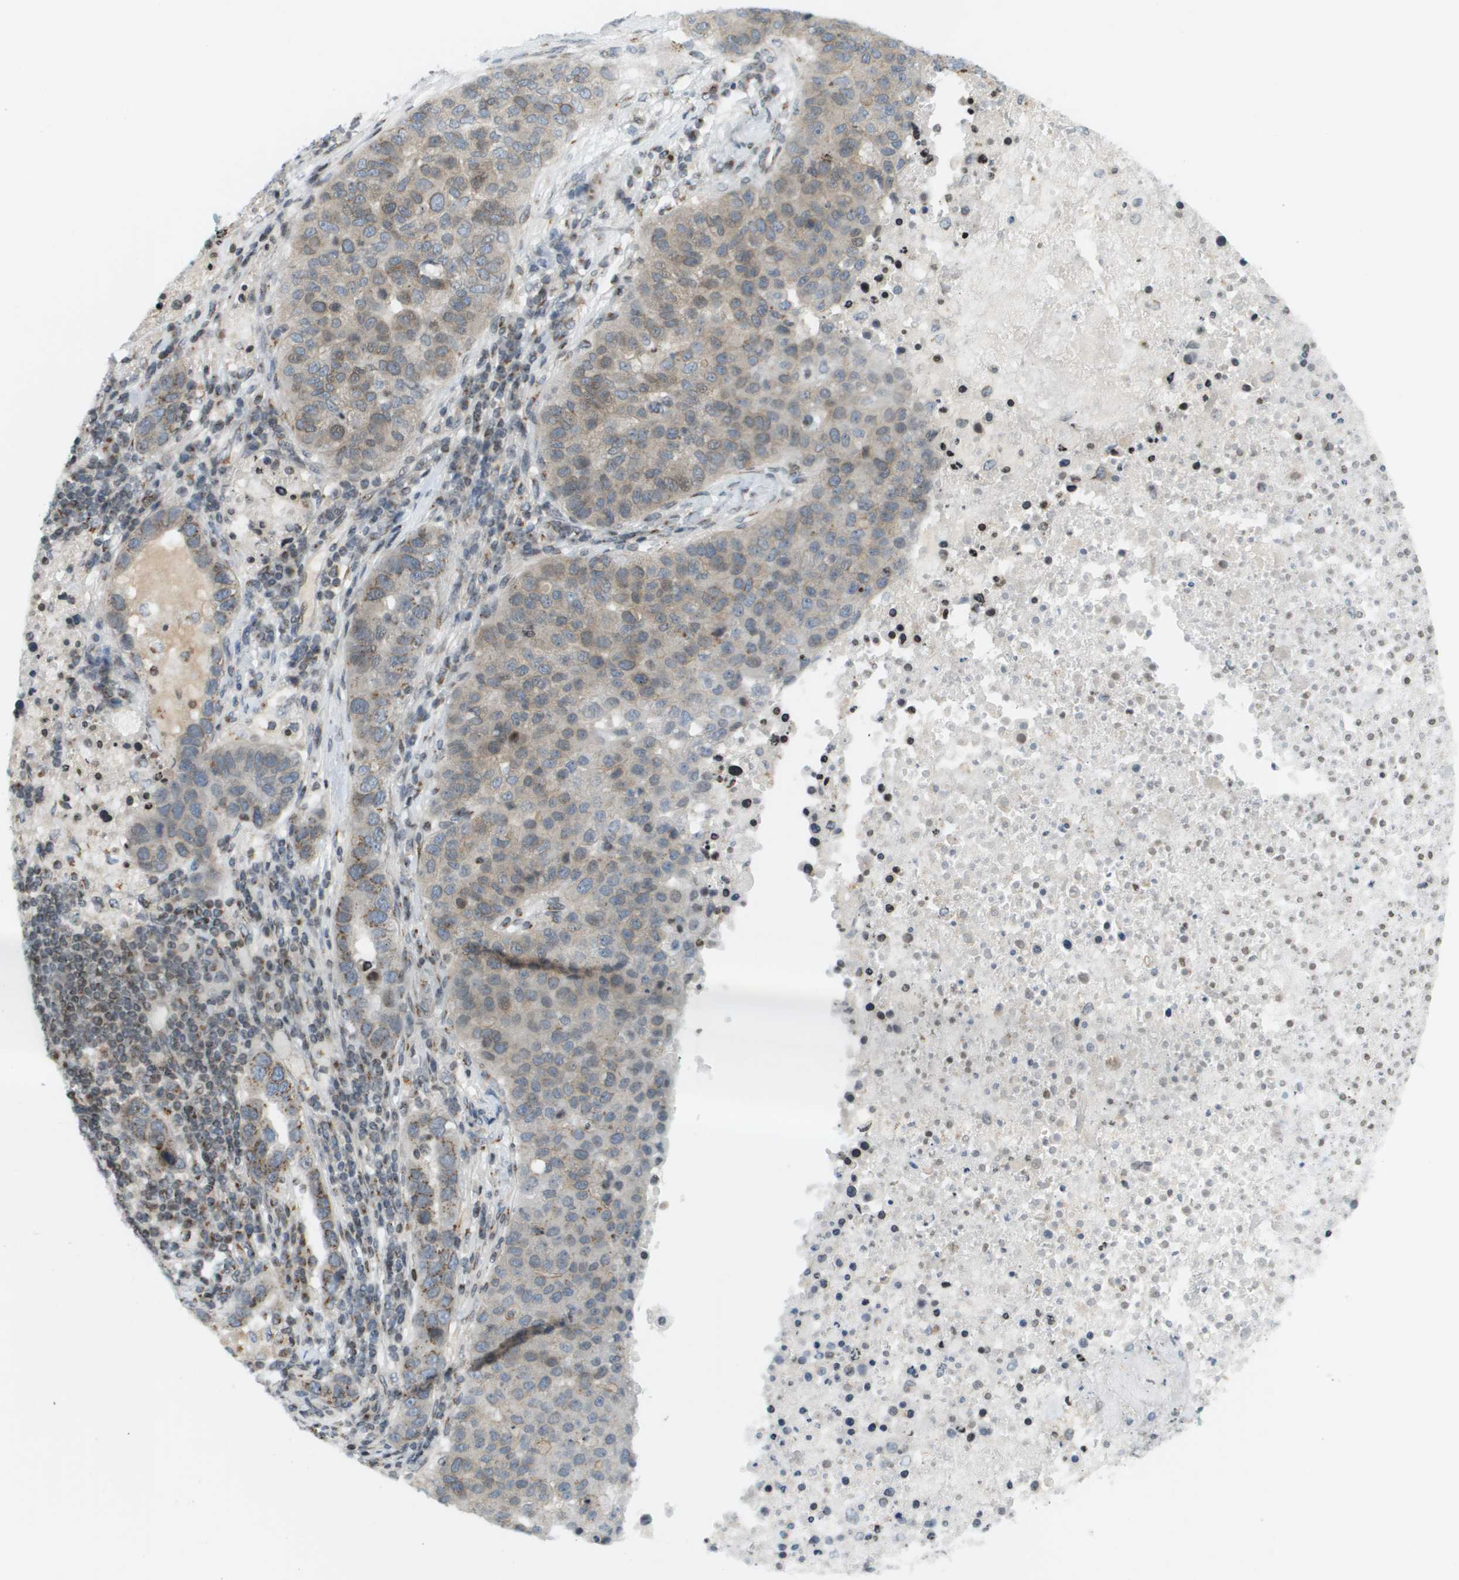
{"staining": {"intensity": "moderate", "quantity": "25%-75%", "location": "cytoplasmic/membranous"}, "tissue": "pancreatic cancer", "cell_type": "Tumor cells", "image_type": "cancer", "snomed": [{"axis": "morphology", "description": "Adenocarcinoma, NOS"}, {"axis": "topography", "description": "Pancreas"}], "caption": "Pancreatic cancer (adenocarcinoma) was stained to show a protein in brown. There is medium levels of moderate cytoplasmic/membranous positivity in about 25%-75% of tumor cells.", "gene": "EVC", "patient": {"sex": "female", "age": 61}}